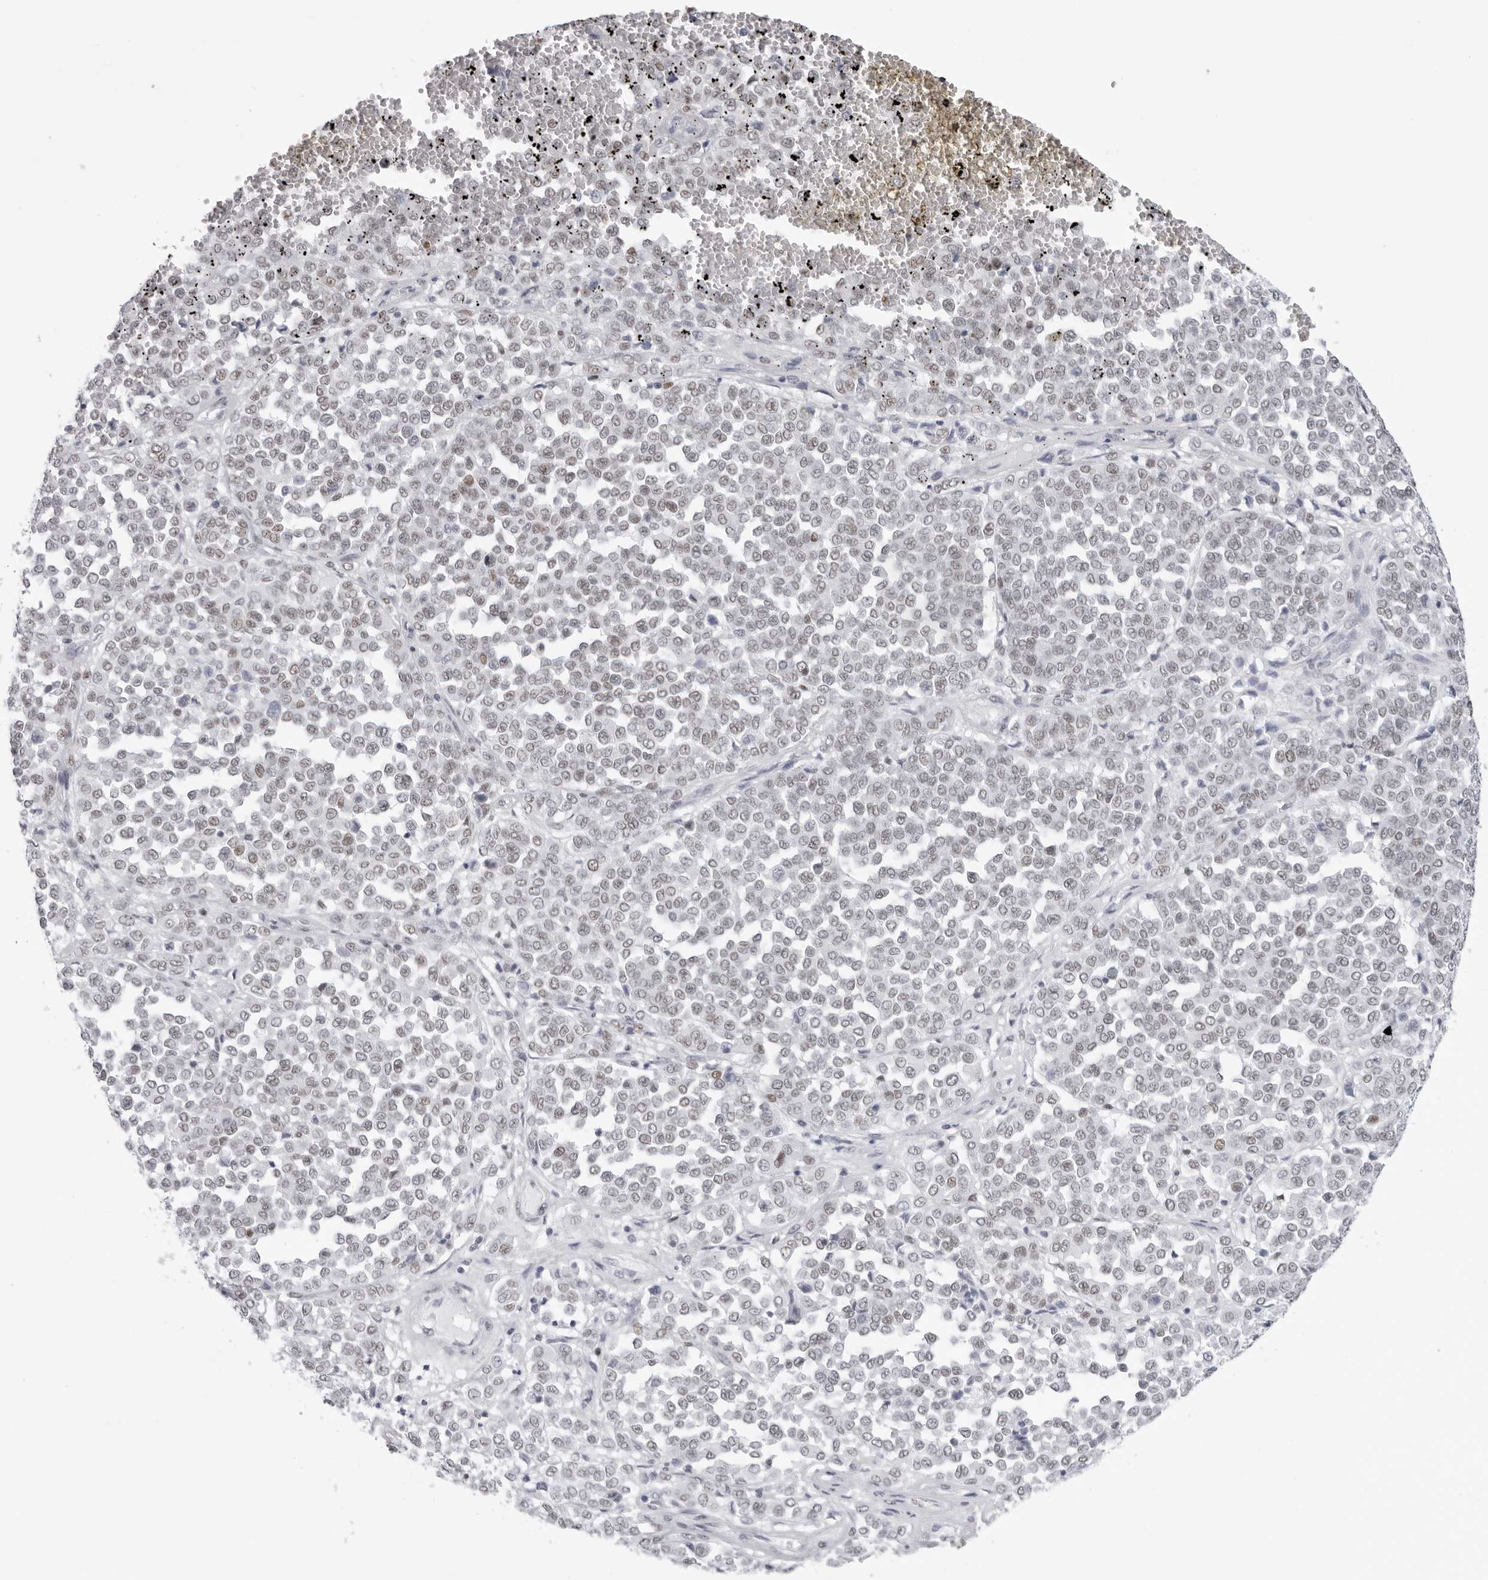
{"staining": {"intensity": "weak", "quantity": "25%-75%", "location": "nuclear"}, "tissue": "melanoma", "cell_type": "Tumor cells", "image_type": "cancer", "snomed": [{"axis": "morphology", "description": "Malignant melanoma, Metastatic site"}, {"axis": "topography", "description": "Pancreas"}], "caption": "This histopathology image demonstrates immunohistochemistry staining of human malignant melanoma (metastatic site), with low weak nuclear staining in about 25%-75% of tumor cells.", "gene": "IRF2BP2", "patient": {"sex": "female", "age": 30}}